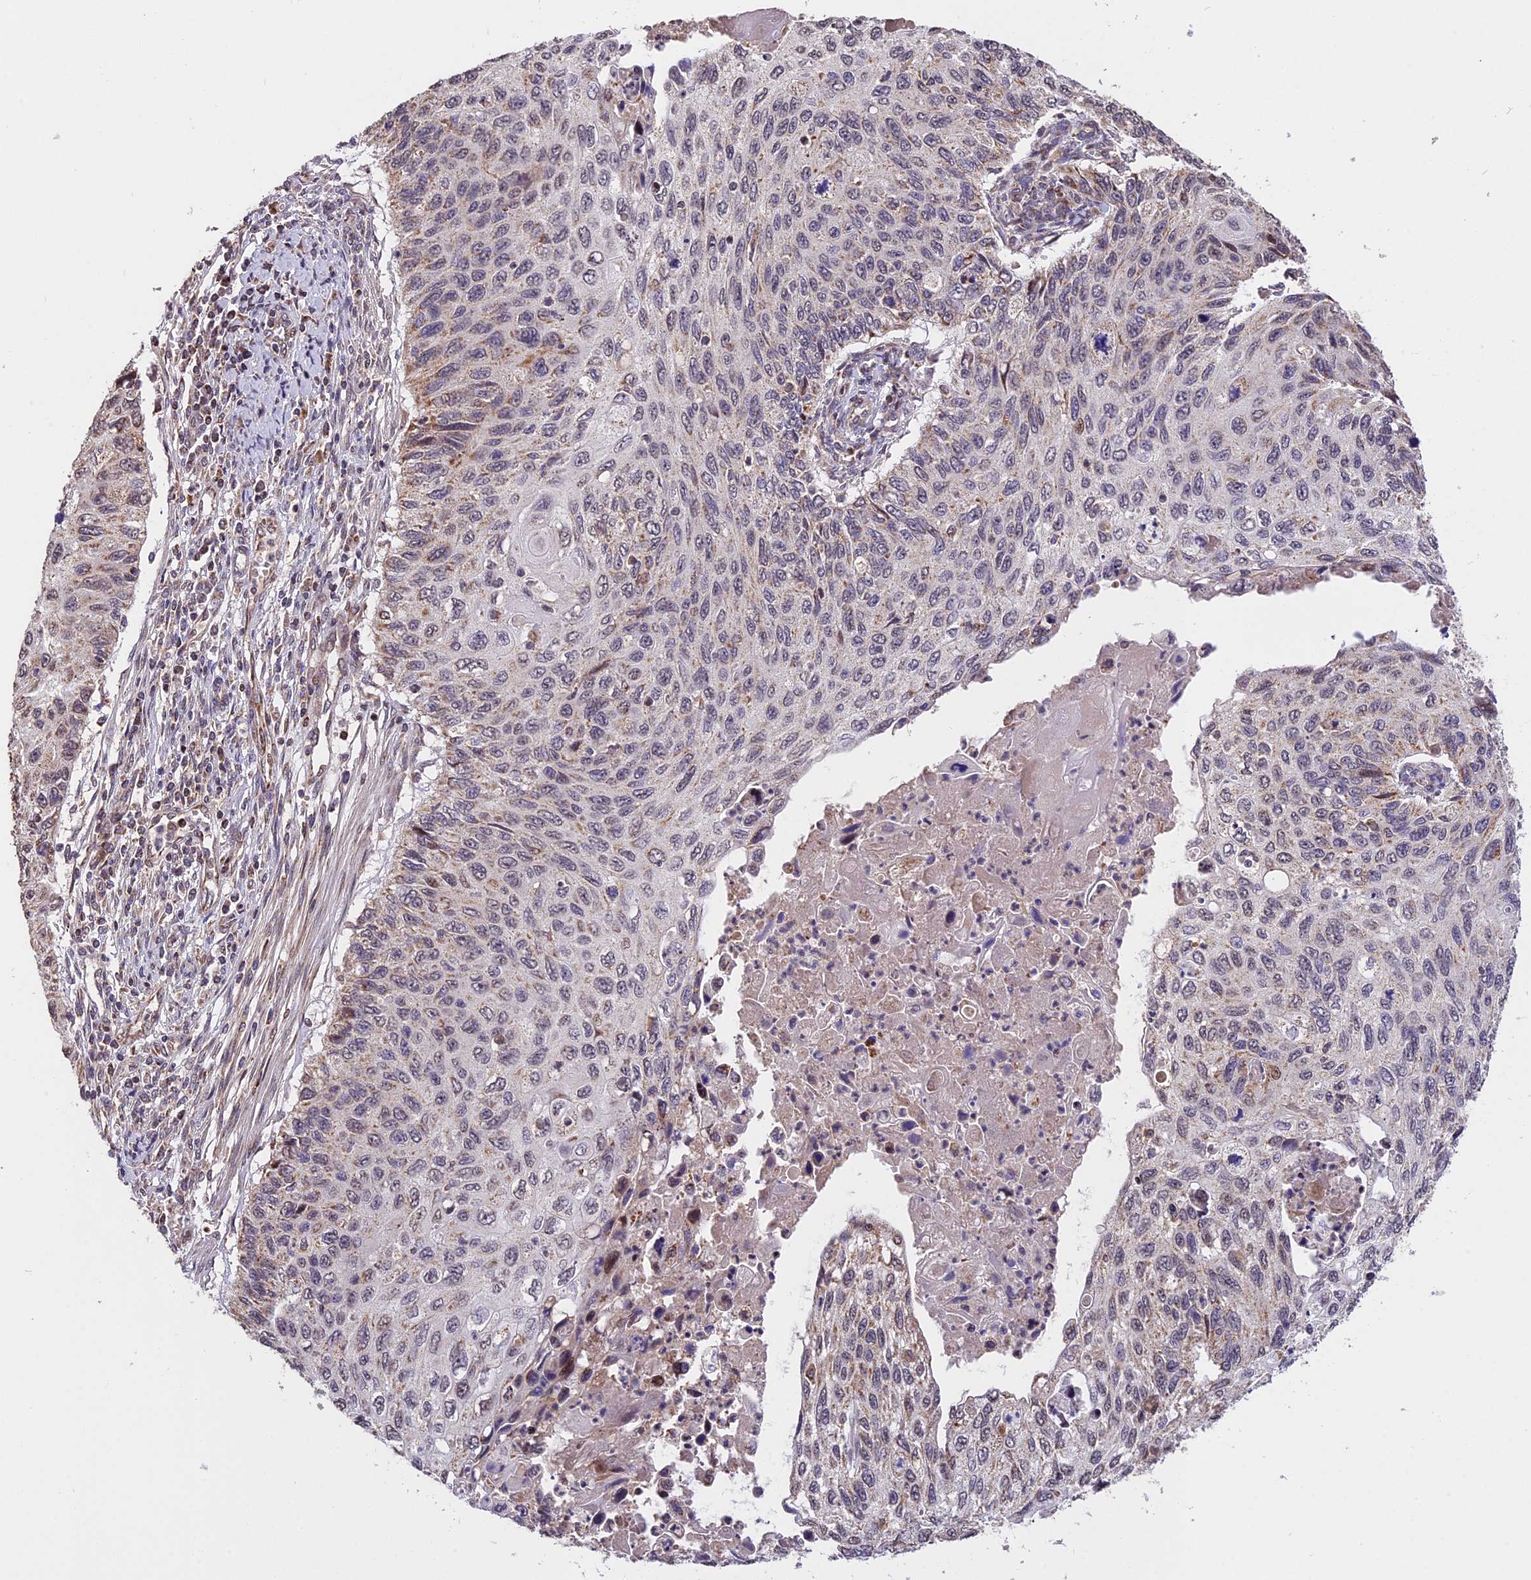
{"staining": {"intensity": "weak", "quantity": "<25%", "location": "cytoplasmic/membranous,nuclear"}, "tissue": "cervical cancer", "cell_type": "Tumor cells", "image_type": "cancer", "snomed": [{"axis": "morphology", "description": "Squamous cell carcinoma, NOS"}, {"axis": "topography", "description": "Cervix"}], "caption": "This is an immunohistochemistry micrograph of cervical cancer. There is no expression in tumor cells.", "gene": "RERGL", "patient": {"sex": "female", "age": 70}}